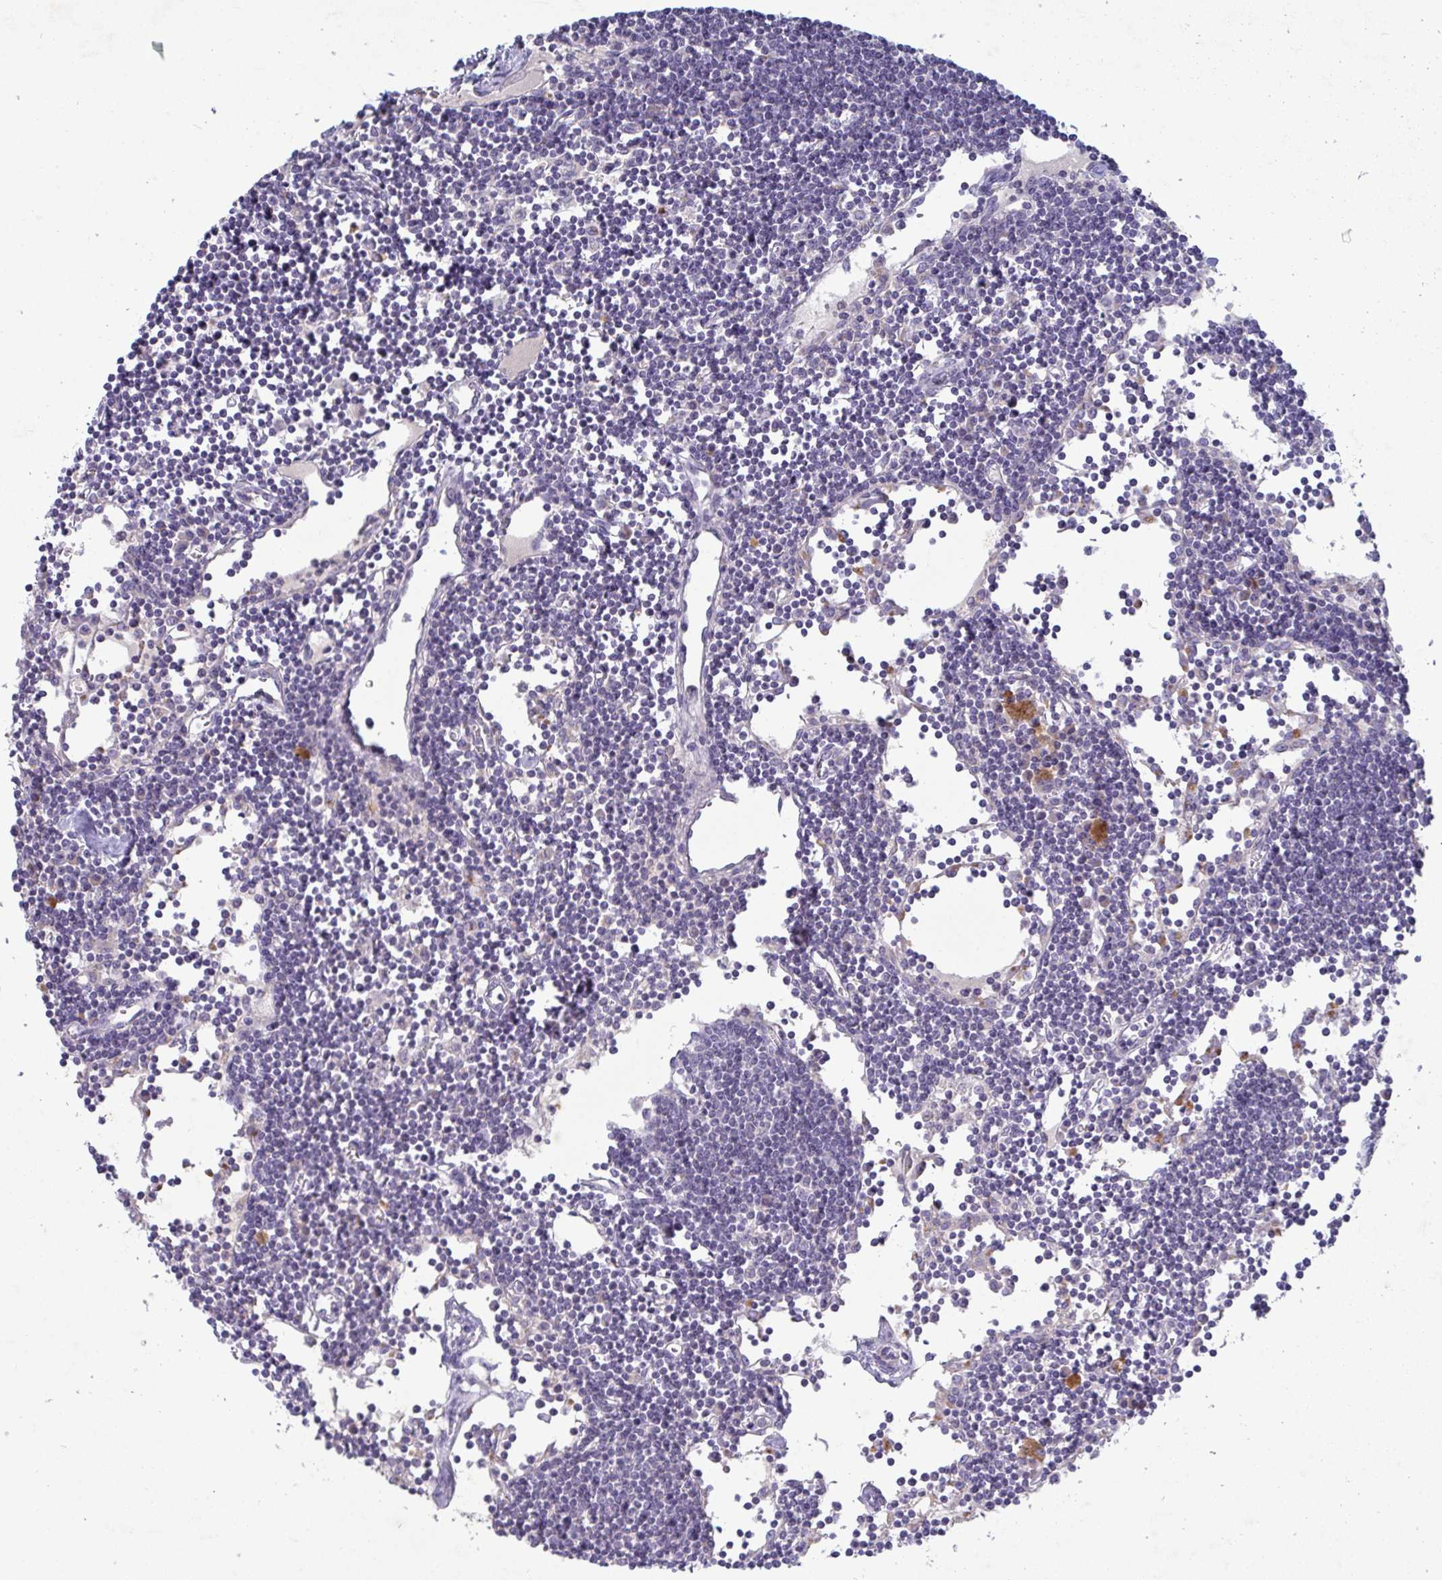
{"staining": {"intensity": "moderate", "quantity": "<25%", "location": "cytoplasmic/membranous"}, "tissue": "lymph node", "cell_type": "Germinal center cells", "image_type": "normal", "snomed": [{"axis": "morphology", "description": "Normal tissue, NOS"}, {"axis": "topography", "description": "Lymph node"}], "caption": "Immunohistochemical staining of normal human lymph node exhibits <25% levels of moderate cytoplasmic/membranous protein positivity in approximately <25% of germinal center cells. (IHC, brightfield microscopy, high magnification).", "gene": "GALNT13", "patient": {"sex": "female", "age": 65}}